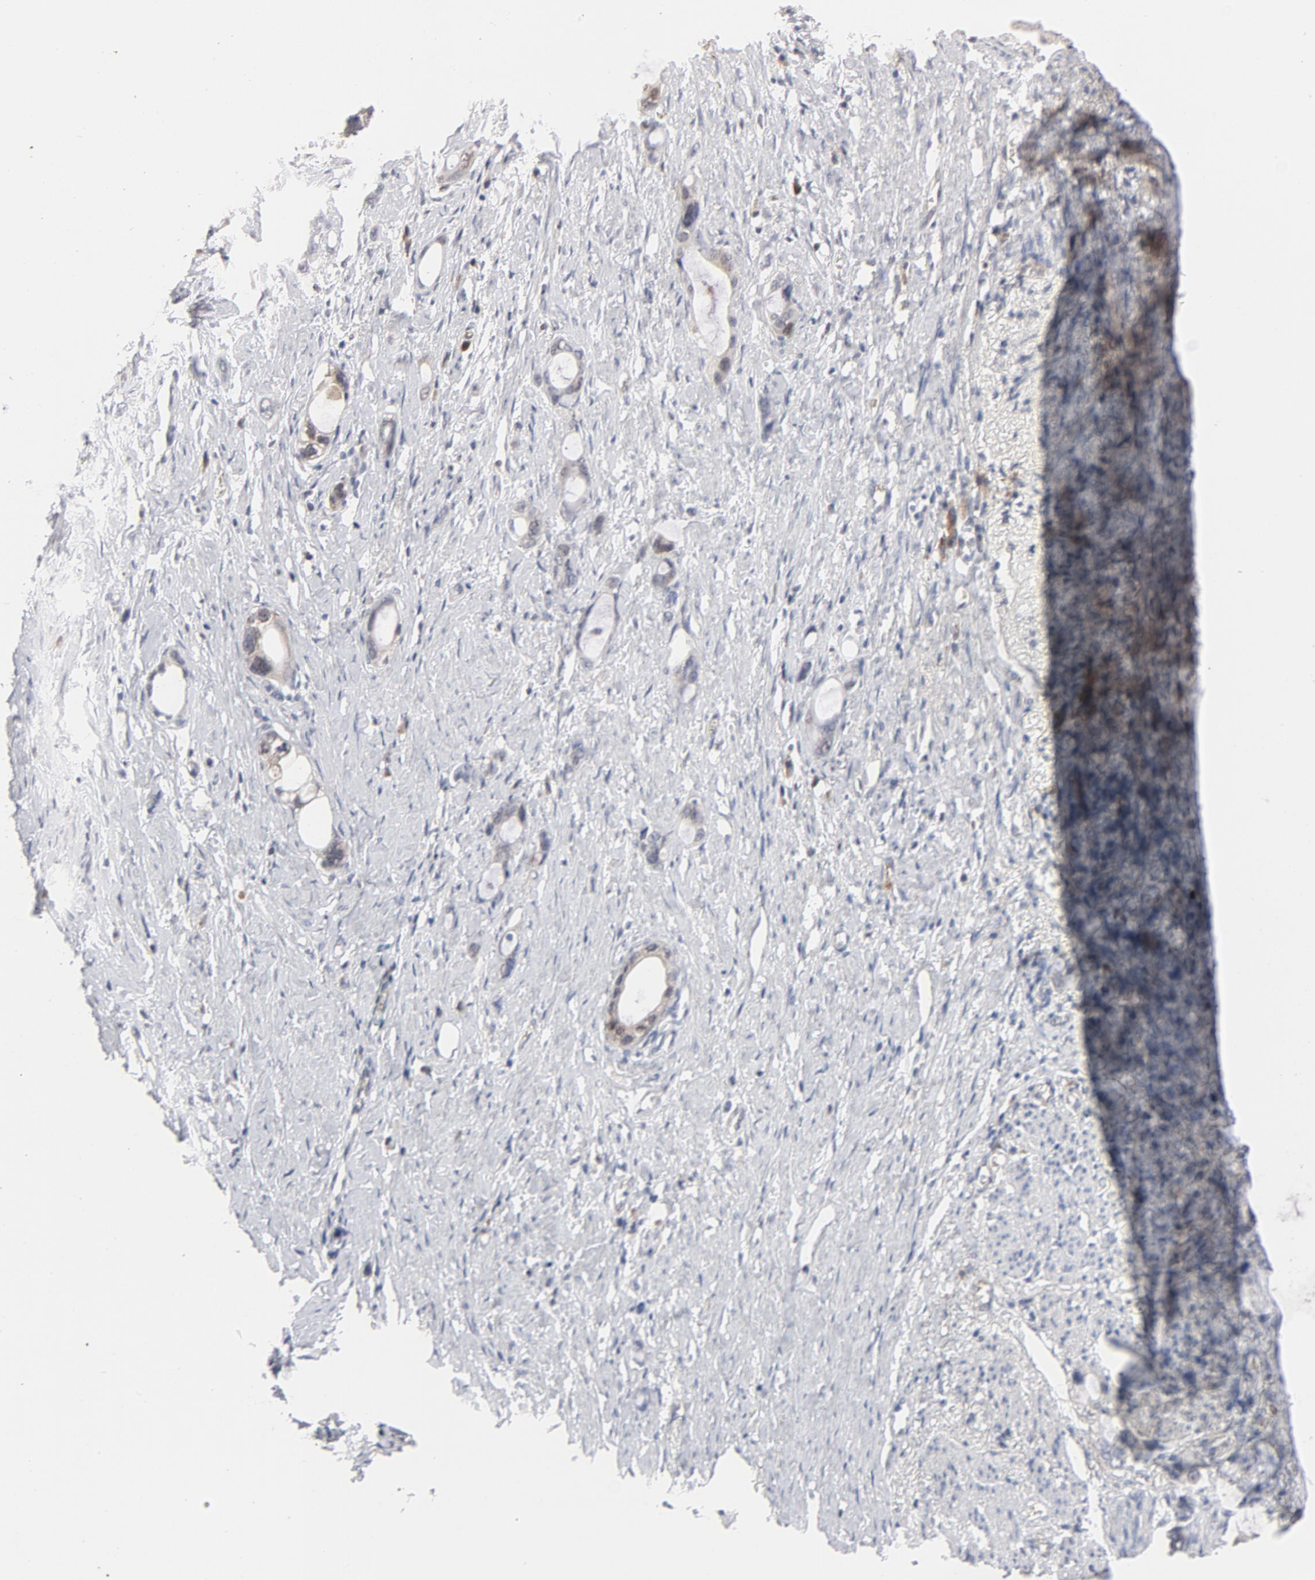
{"staining": {"intensity": "weak", "quantity": ">75%", "location": "cytoplasmic/membranous"}, "tissue": "stomach cancer", "cell_type": "Tumor cells", "image_type": "cancer", "snomed": [{"axis": "morphology", "description": "Adenocarcinoma, NOS"}, {"axis": "topography", "description": "Stomach"}], "caption": "Brown immunohistochemical staining in stomach adenocarcinoma exhibits weak cytoplasmic/membranous staining in about >75% of tumor cells. The protein is shown in brown color, while the nuclei are stained blue.", "gene": "PRDX1", "patient": {"sex": "female", "age": 75}}